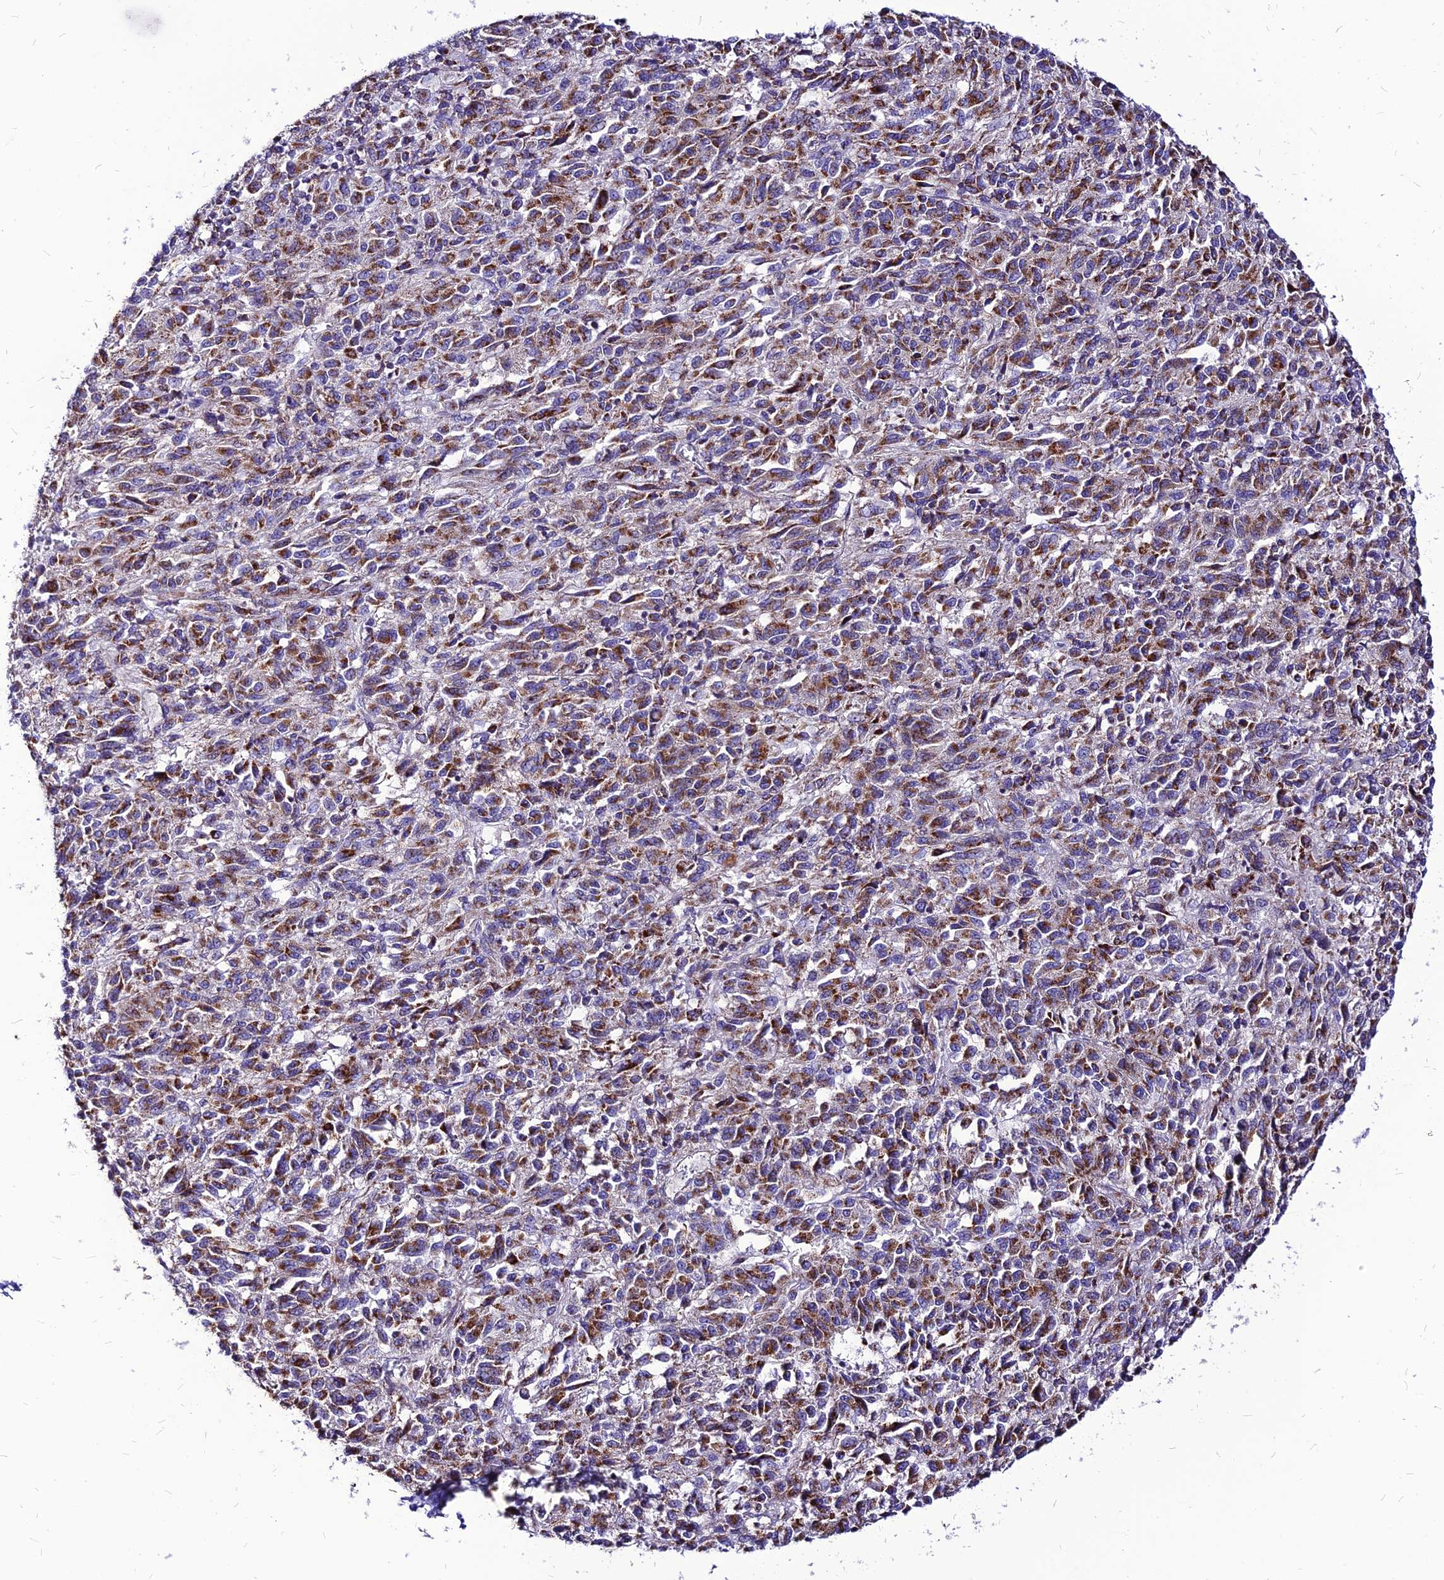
{"staining": {"intensity": "moderate", "quantity": ">75%", "location": "cytoplasmic/membranous"}, "tissue": "melanoma", "cell_type": "Tumor cells", "image_type": "cancer", "snomed": [{"axis": "morphology", "description": "Malignant melanoma, Metastatic site"}, {"axis": "topography", "description": "Lung"}], "caption": "Immunohistochemical staining of malignant melanoma (metastatic site) displays moderate cytoplasmic/membranous protein staining in about >75% of tumor cells. The protein is stained brown, and the nuclei are stained in blue (DAB (3,3'-diaminobenzidine) IHC with brightfield microscopy, high magnification).", "gene": "ECI1", "patient": {"sex": "male", "age": 64}}